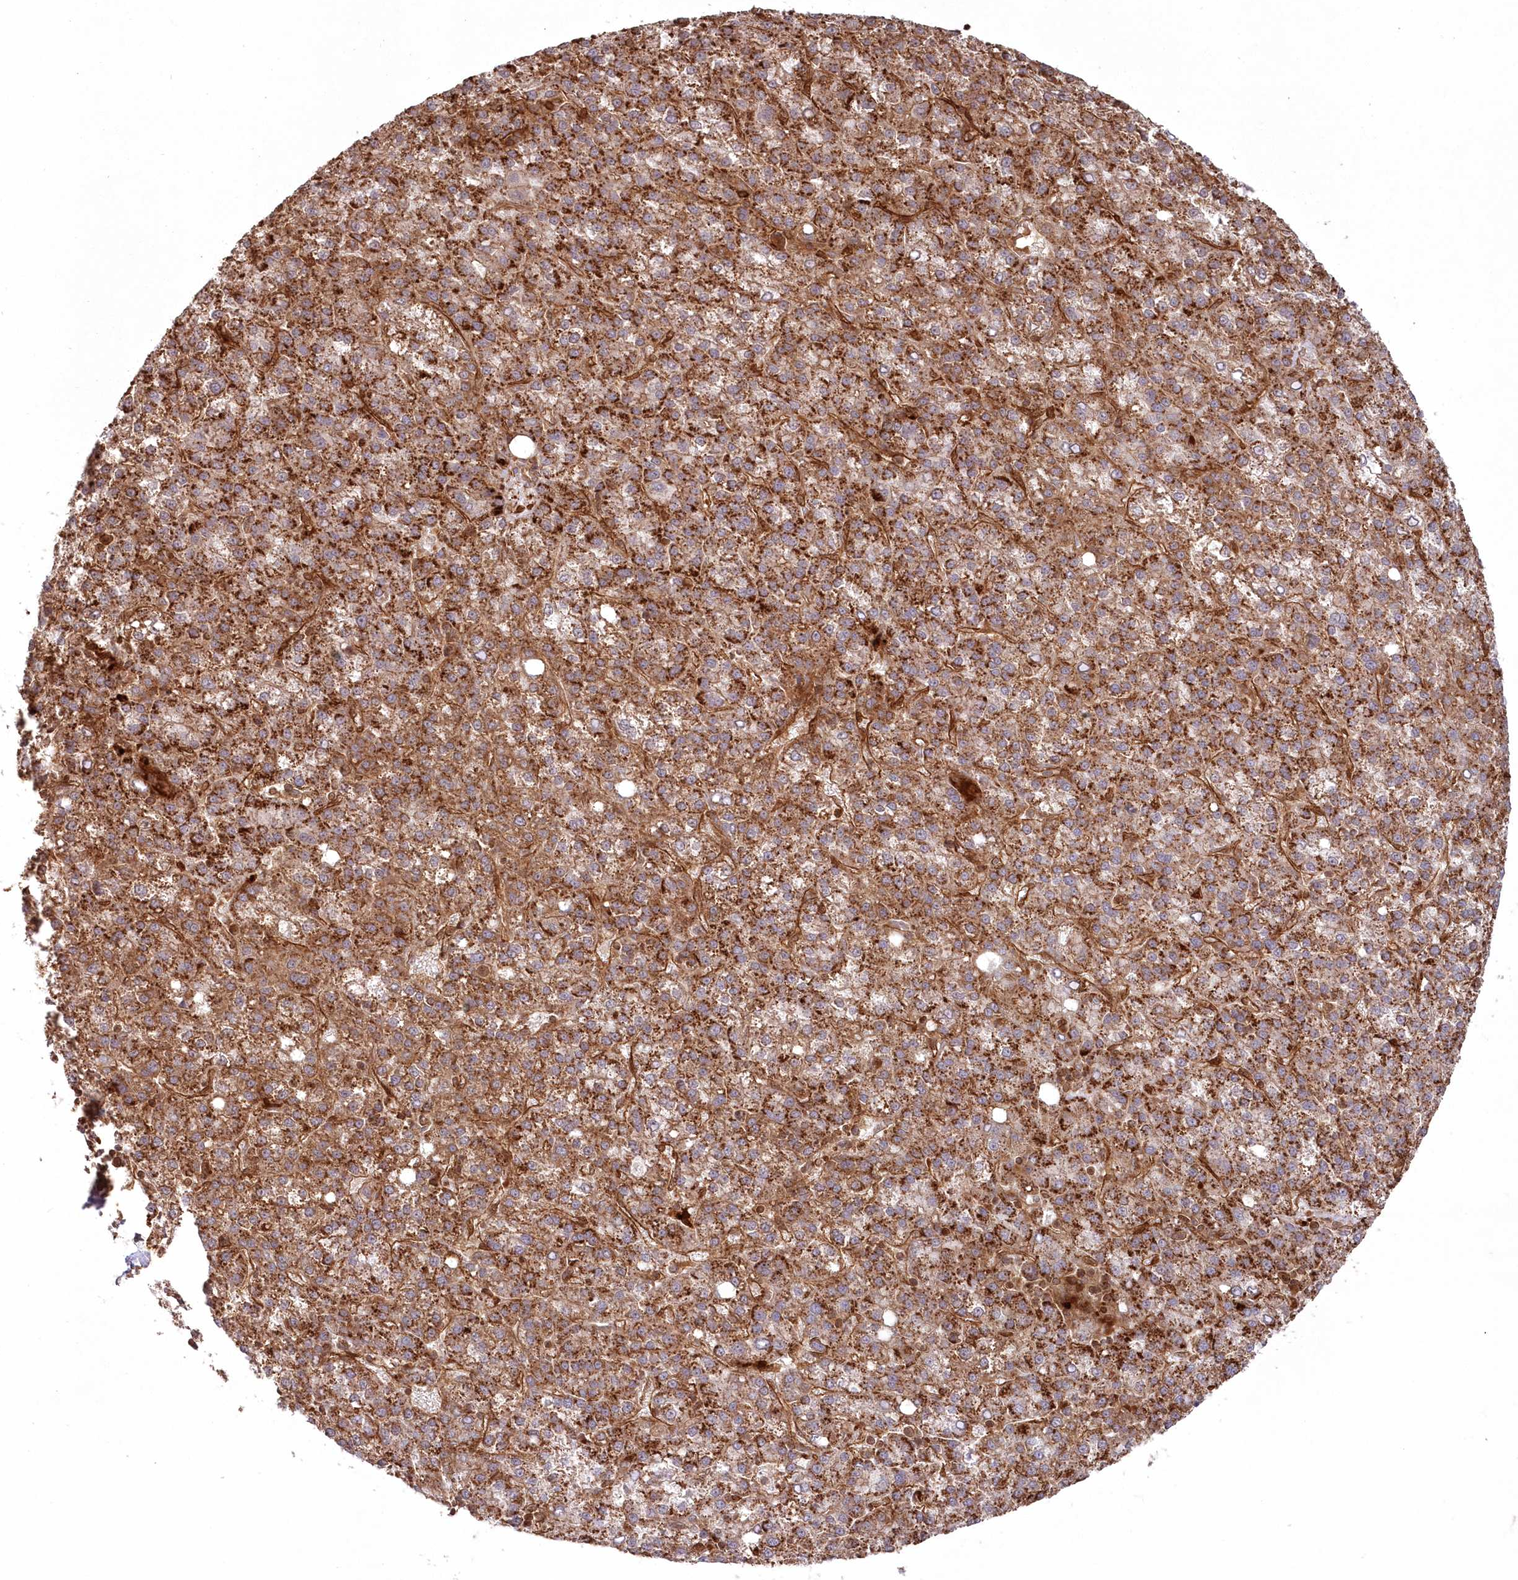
{"staining": {"intensity": "strong", "quantity": ">75%", "location": "cytoplasmic/membranous"}, "tissue": "liver cancer", "cell_type": "Tumor cells", "image_type": "cancer", "snomed": [{"axis": "morphology", "description": "Carcinoma, Hepatocellular, NOS"}, {"axis": "topography", "description": "Liver"}], "caption": "IHC histopathology image of neoplastic tissue: liver cancer stained using immunohistochemistry (IHC) reveals high levels of strong protein expression localized specifically in the cytoplasmic/membranous of tumor cells, appearing as a cytoplasmic/membranous brown color.", "gene": "RGCC", "patient": {"sex": "female", "age": 58}}